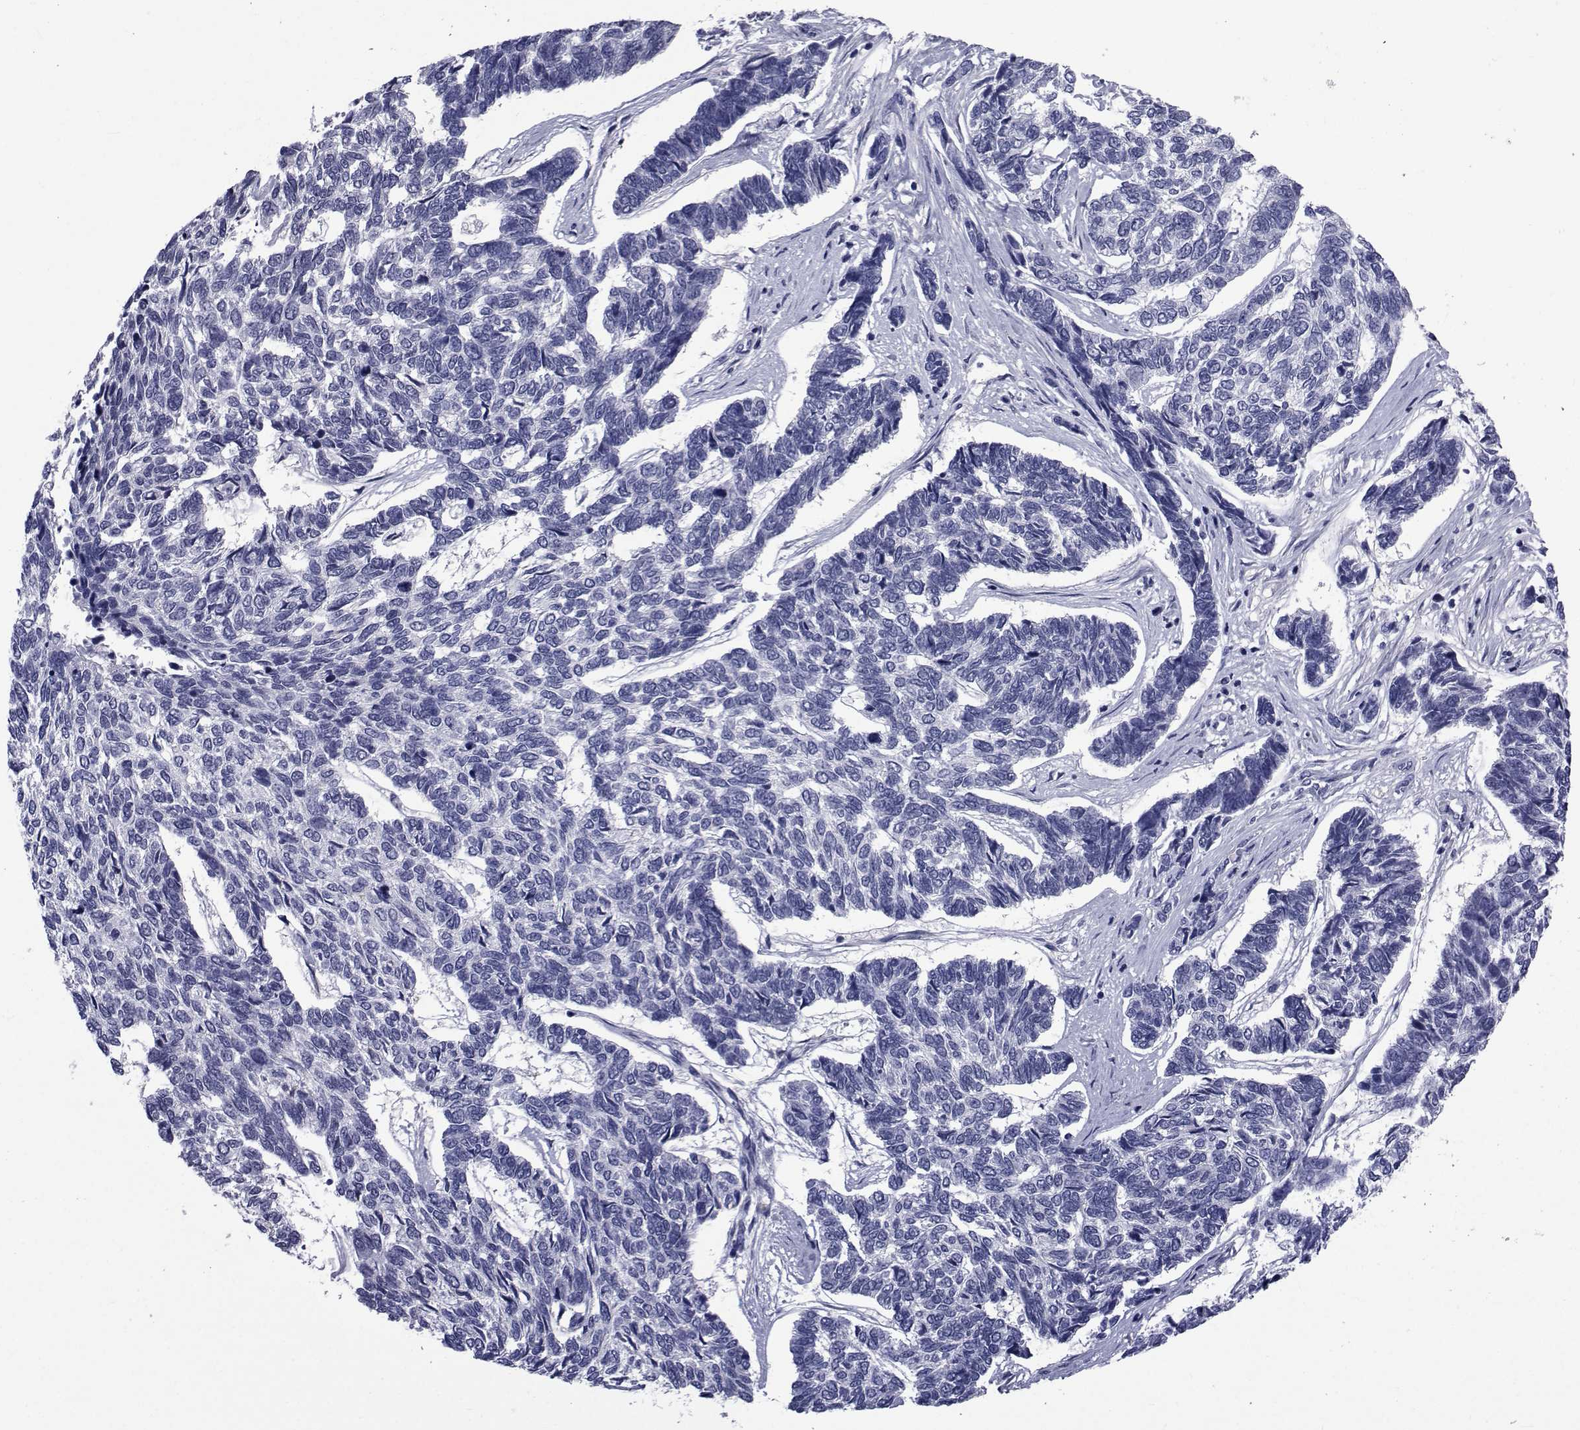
{"staining": {"intensity": "negative", "quantity": "none", "location": "none"}, "tissue": "skin cancer", "cell_type": "Tumor cells", "image_type": "cancer", "snomed": [{"axis": "morphology", "description": "Basal cell carcinoma"}, {"axis": "topography", "description": "Skin"}], "caption": "DAB (3,3'-diaminobenzidine) immunohistochemical staining of skin cancer shows no significant staining in tumor cells.", "gene": "SEMA5B", "patient": {"sex": "female", "age": 65}}